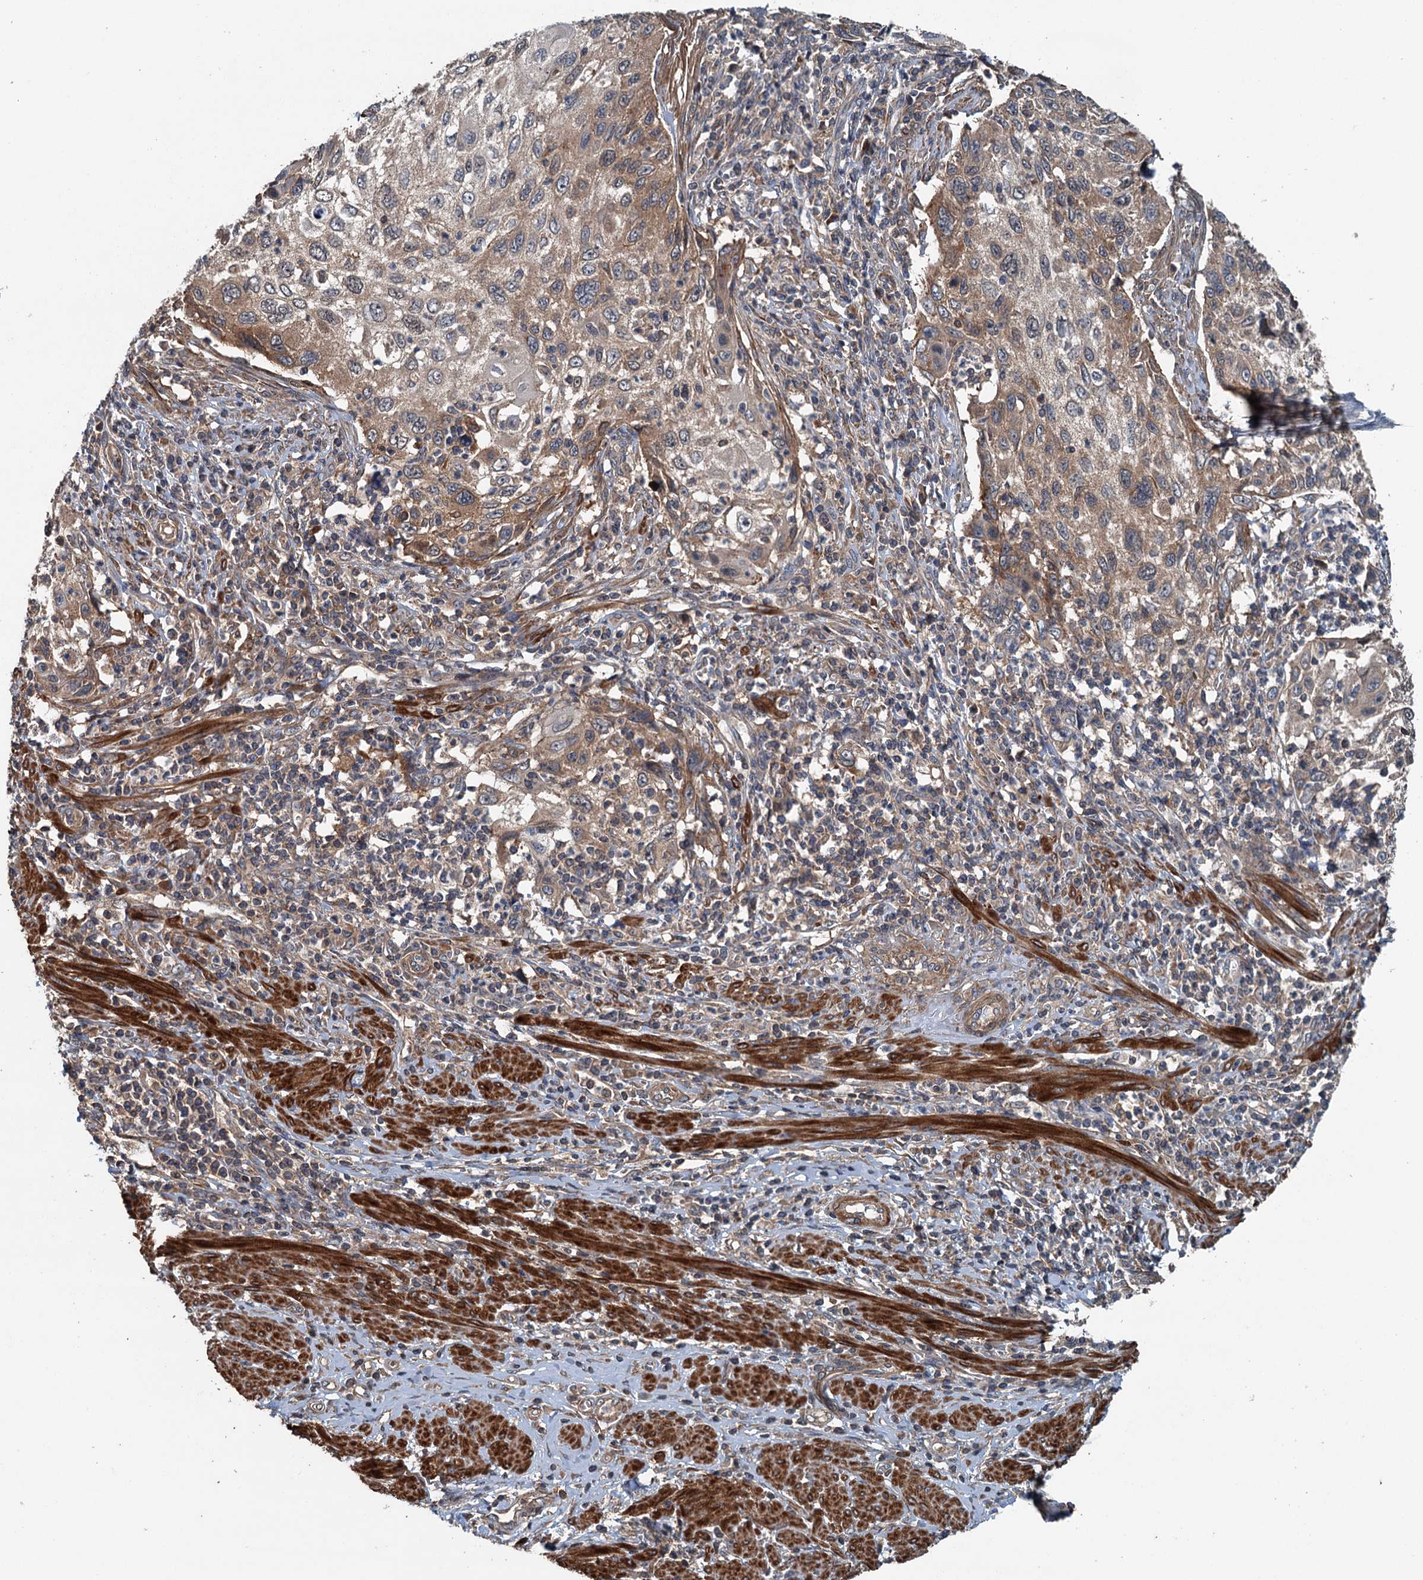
{"staining": {"intensity": "moderate", "quantity": "25%-75%", "location": "cytoplasmic/membranous"}, "tissue": "cervical cancer", "cell_type": "Tumor cells", "image_type": "cancer", "snomed": [{"axis": "morphology", "description": "Squamous cell carcinoma, NOS"}, {"axis": "topography", "description": "Cervix"}], "caption": "A high-resolution photomicrograph shows IHC staining of cervical cancer, which shows moderate cytoplasmic/membranous staining in about 25%-75% of tumor cells.", "gene": "TEDC1", "patient": {"sex": "female", "age": 70}}